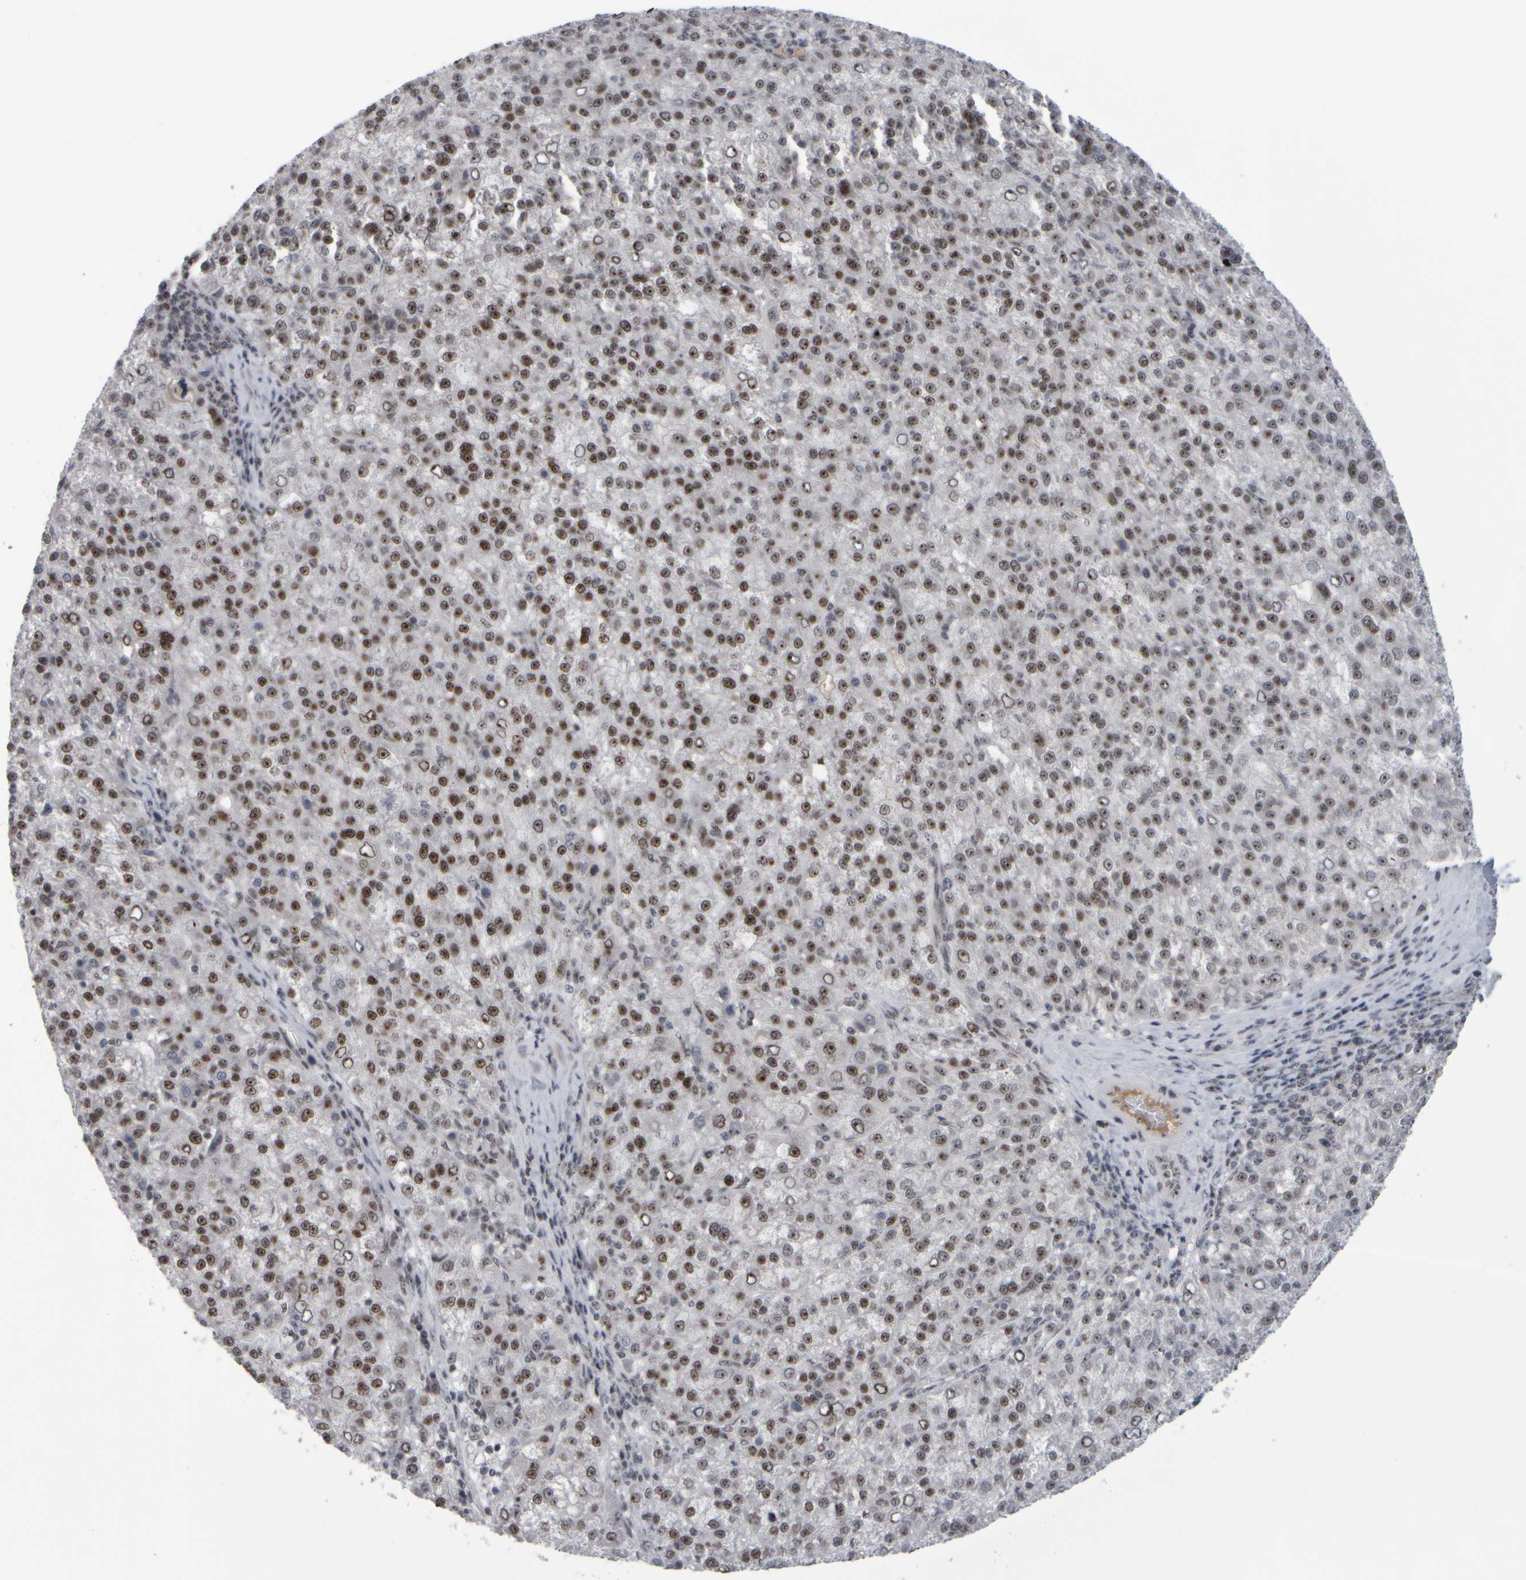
{"staining": {"intensity": "moderate", "quantity": ">75%", "location": "nuclear"}, "tissue": "liver cancer", "cell_type": "Tumor cells", "image_type": "cancer", "snomed": [{"axis": "morphology", "description": "Carcinoma, Hepatocellular, NOS"}, {"axis": "topography", "description": "Liver"}], "caption": "Human liver cancer stained with a protein marker shows moderate staining in tumor cells.", "gene": "SURF6", "patient": {"sex": "female", "age": 58}}